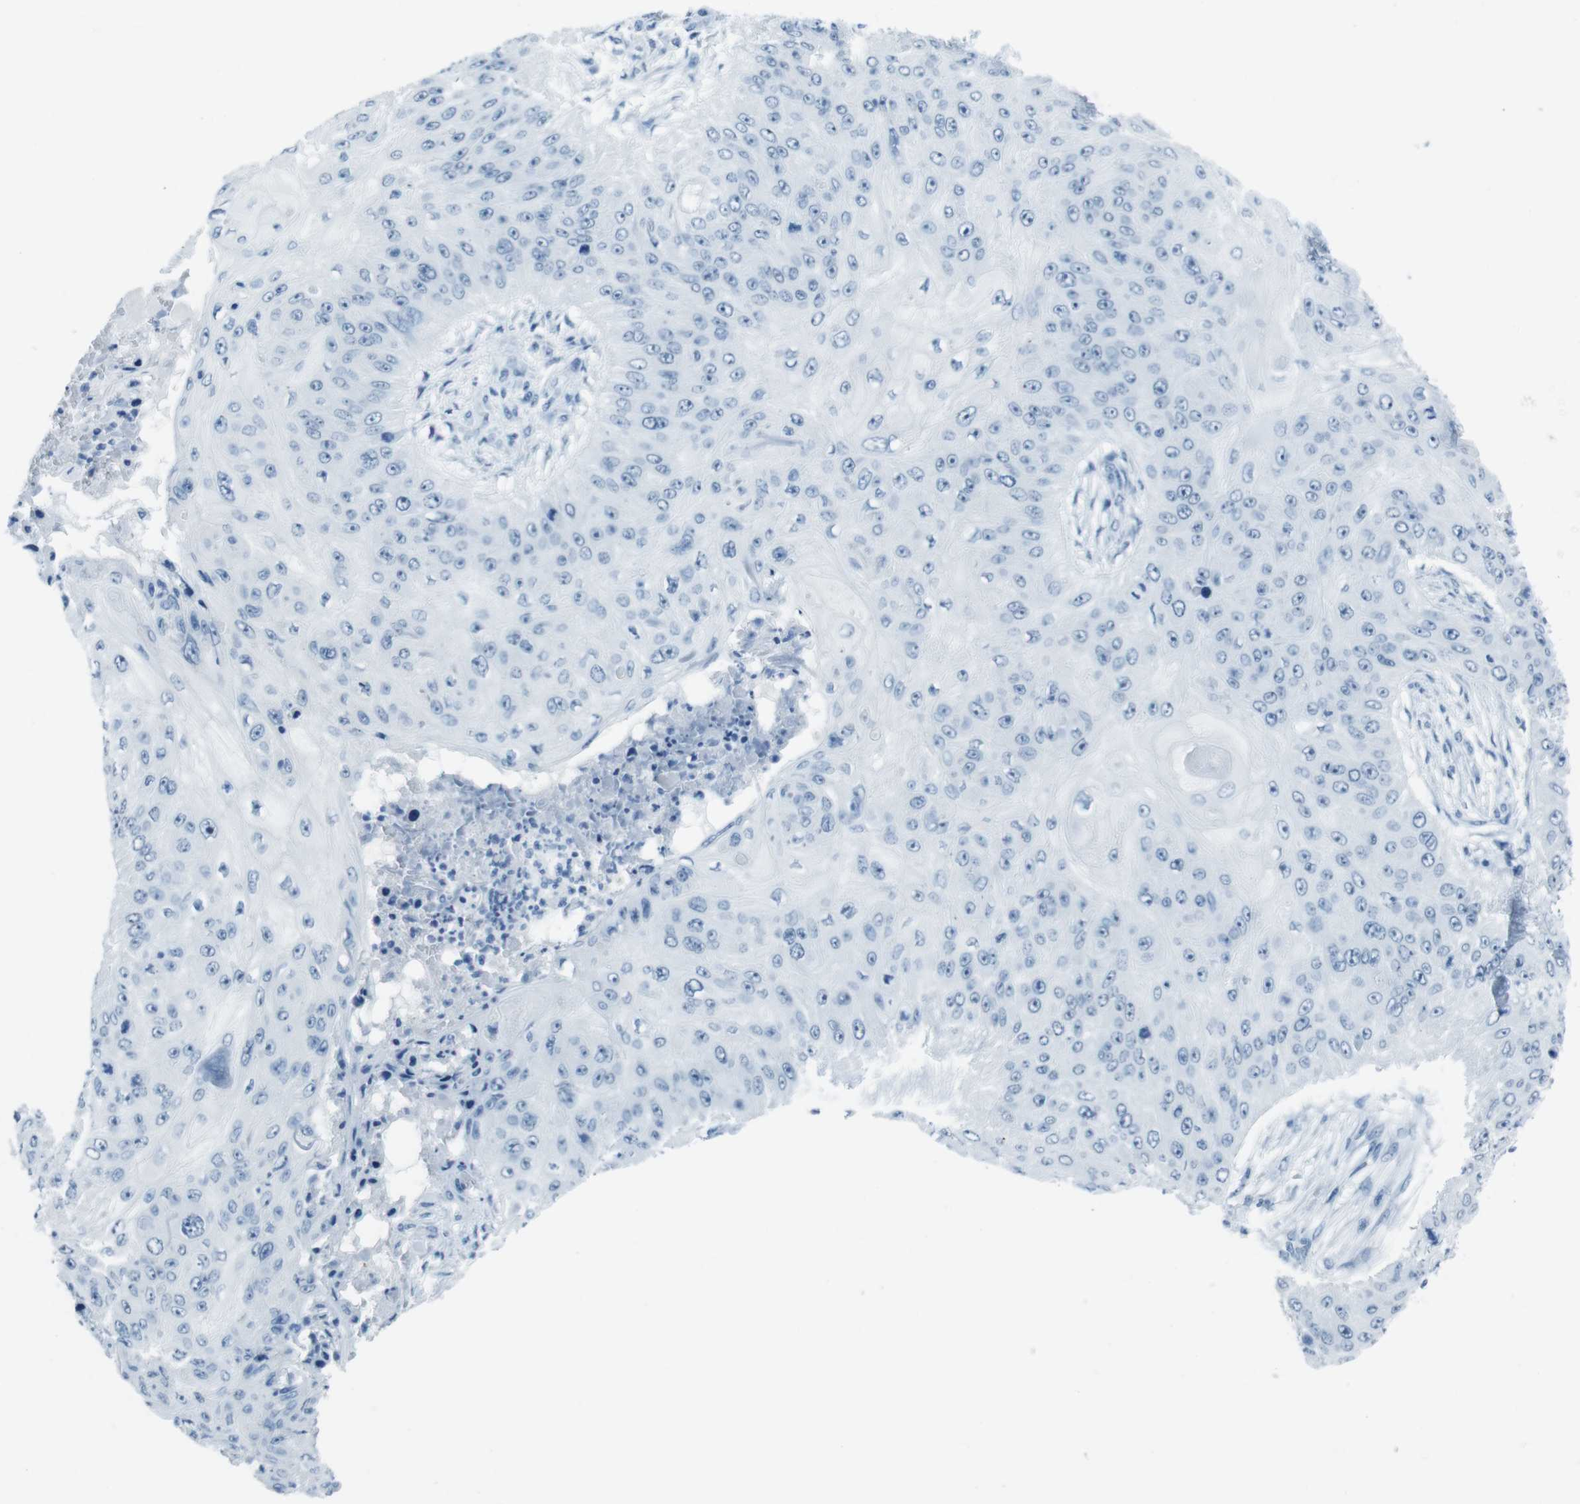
{"staining": {"intensity": "negative", "quantity": "none", "location": "none"}, "tissue": "skin cancer", "cell_type": "Tumor cells", "image_type": "cancer", "snomed": [{"axis": "morphology", "description": "Squamous cell carcinoma, NOS"}, {"axis": "topography", "description": "Skin"}], "caption": "Tumor cells are negative for protein expression in human skin squamous cell carcinoma.", "gene": "TMEM207", "patient": {"sex": "female", "age": 80}}